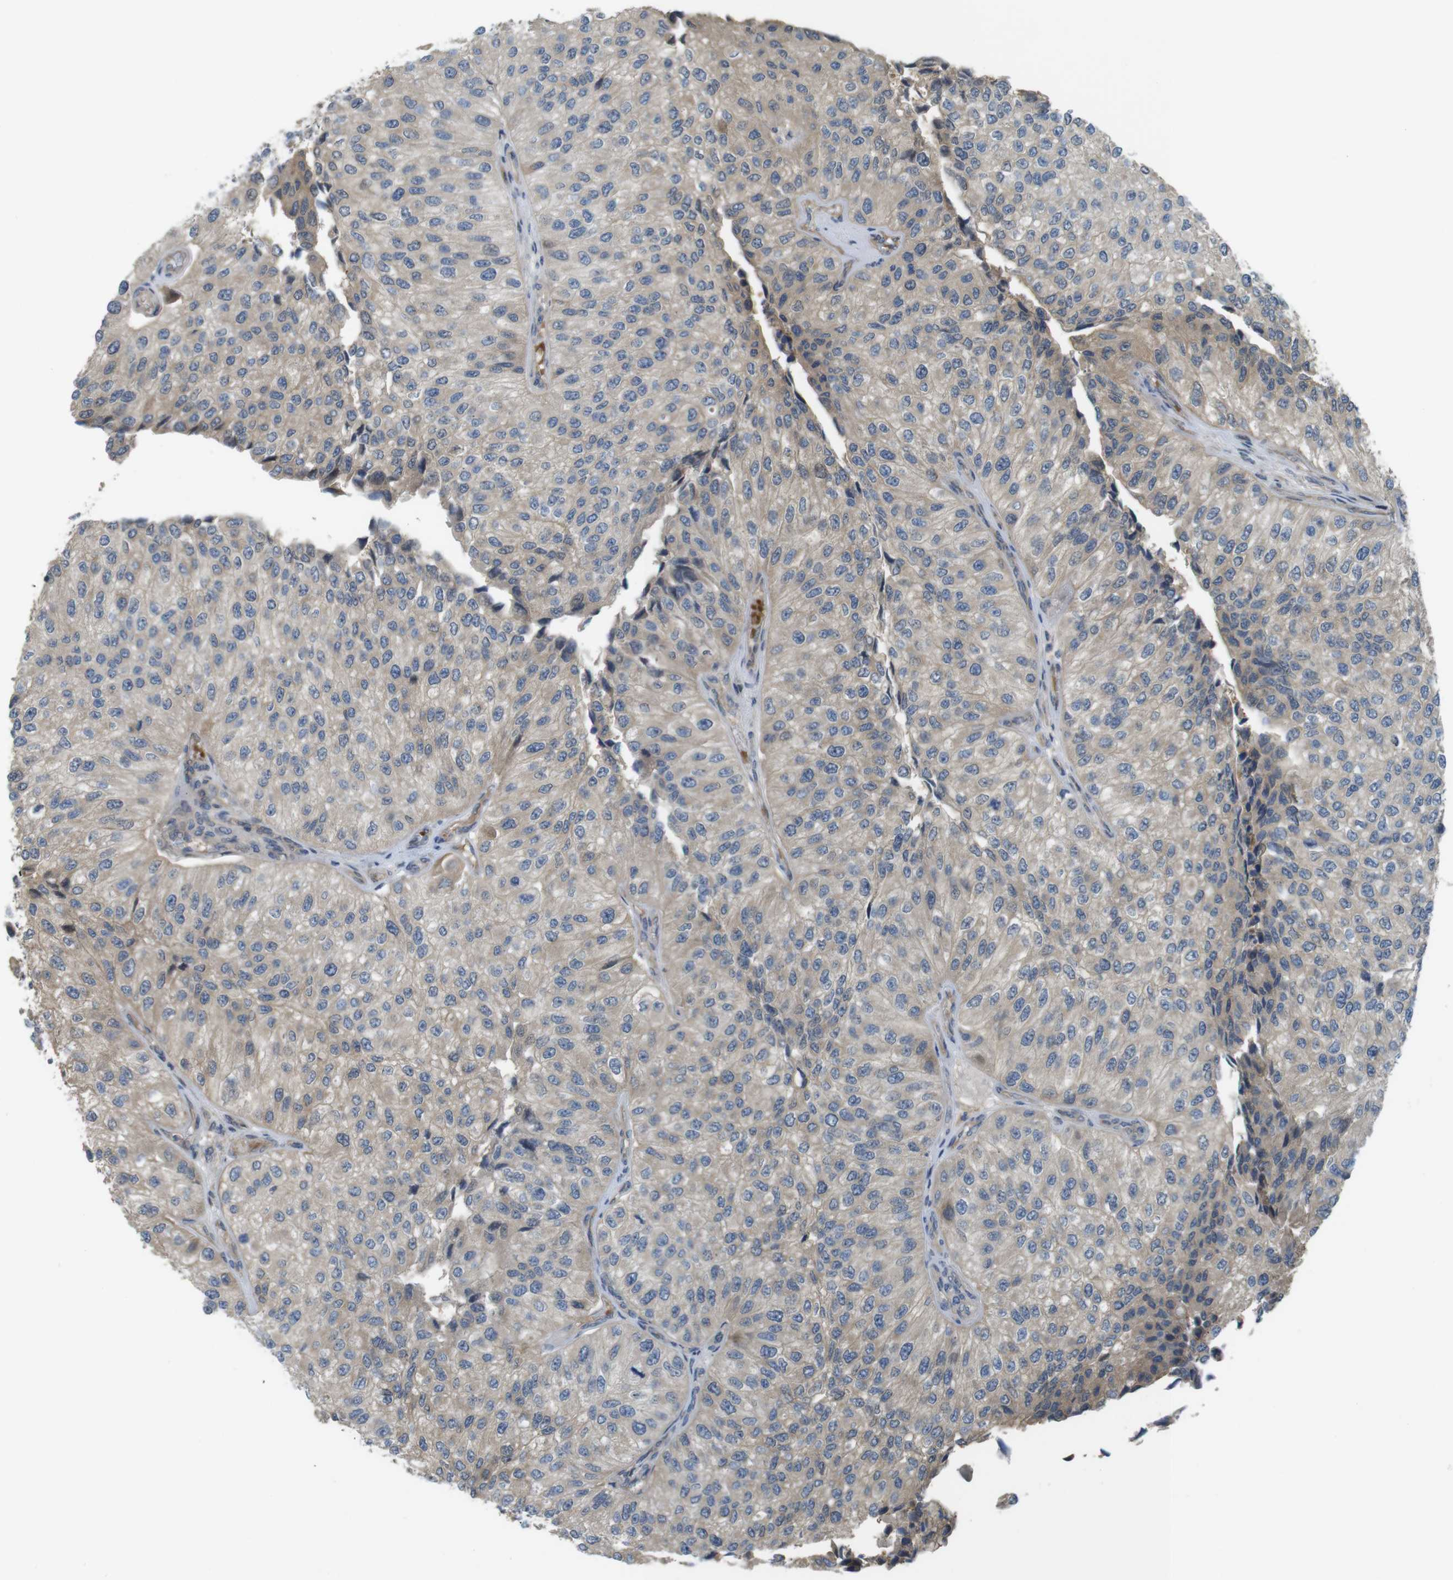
{"staining": {"intensity": "weak", "quantity": "<25%", "location": "cytoplasmic/membranous"}, "tissue": "urothelial cancer", "cell_type": "Tumor cells", "image_type": "cancer", "snomed": [{"axis": "morphology", "description": "Urothelial carcinoma, High grade"}, {"axis": "topography", "description": "Kidney"}, {"axis": "topography", "description": "Urinary bladder"}], "caption": "Immunohistochemical staining of human urothelial carcinoma (high-grade) displays no significant staining in tumor cells.", "gene": "ABHD15", "patient": {"sex": "male", "age": 77}}